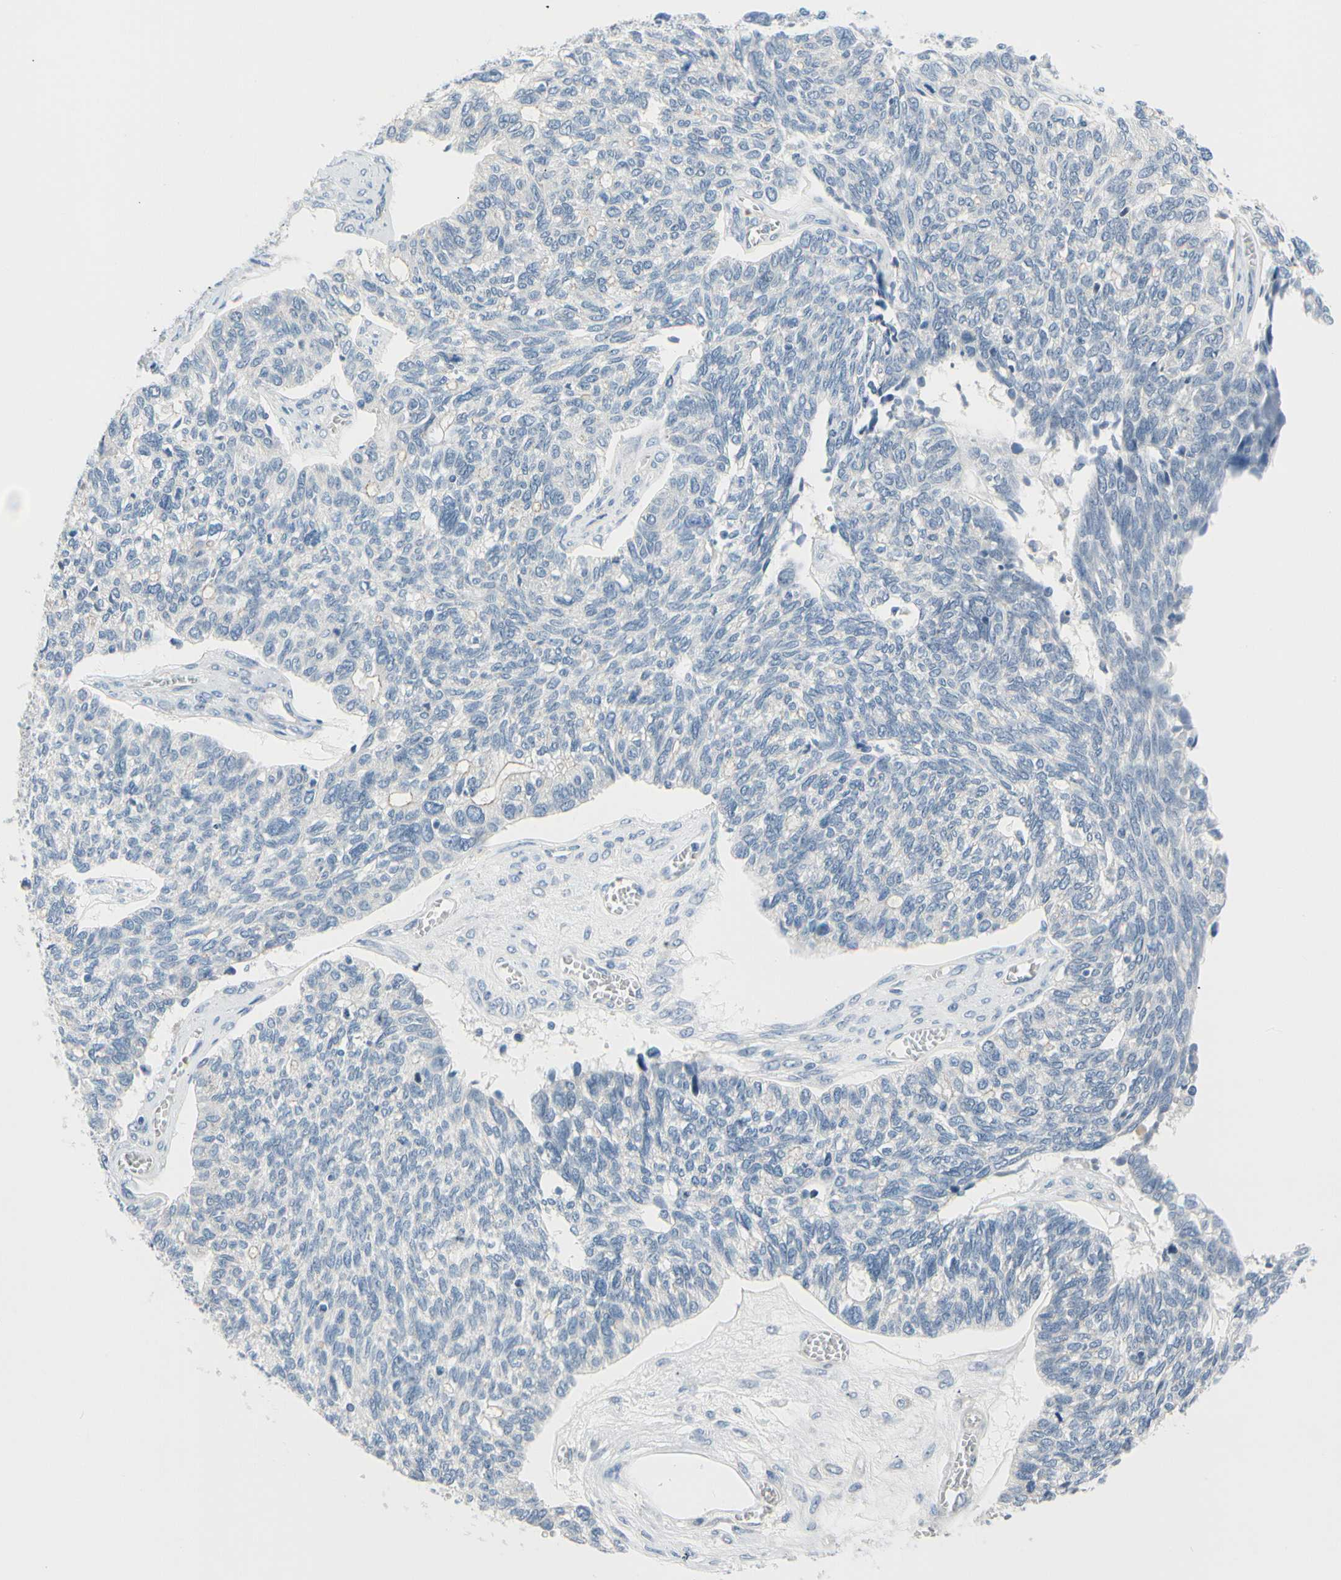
{"staining": {"intensity": "negative", "quantity": "none", "location": "none"}, "tissue": "ovarian cancer", "cell_type": "Tumor cells", "image_type": "cancer", "snomed": [{"axis": "morphology", "description": "Cystadenocarcinoma, serous, NOS"}, {"axis": "topography", "description": "Ovary"}], "caption": "There is no significant expression in tumor cells of ovarian serous cystadenocarcinoma. (Brightfield microscopy of DAB (3,3'-diaminobenzidine) immunohistochemistry (IHC) at high magnification).", "gene": "FCER2", "patient": {"sex": "female", "age": 79}}